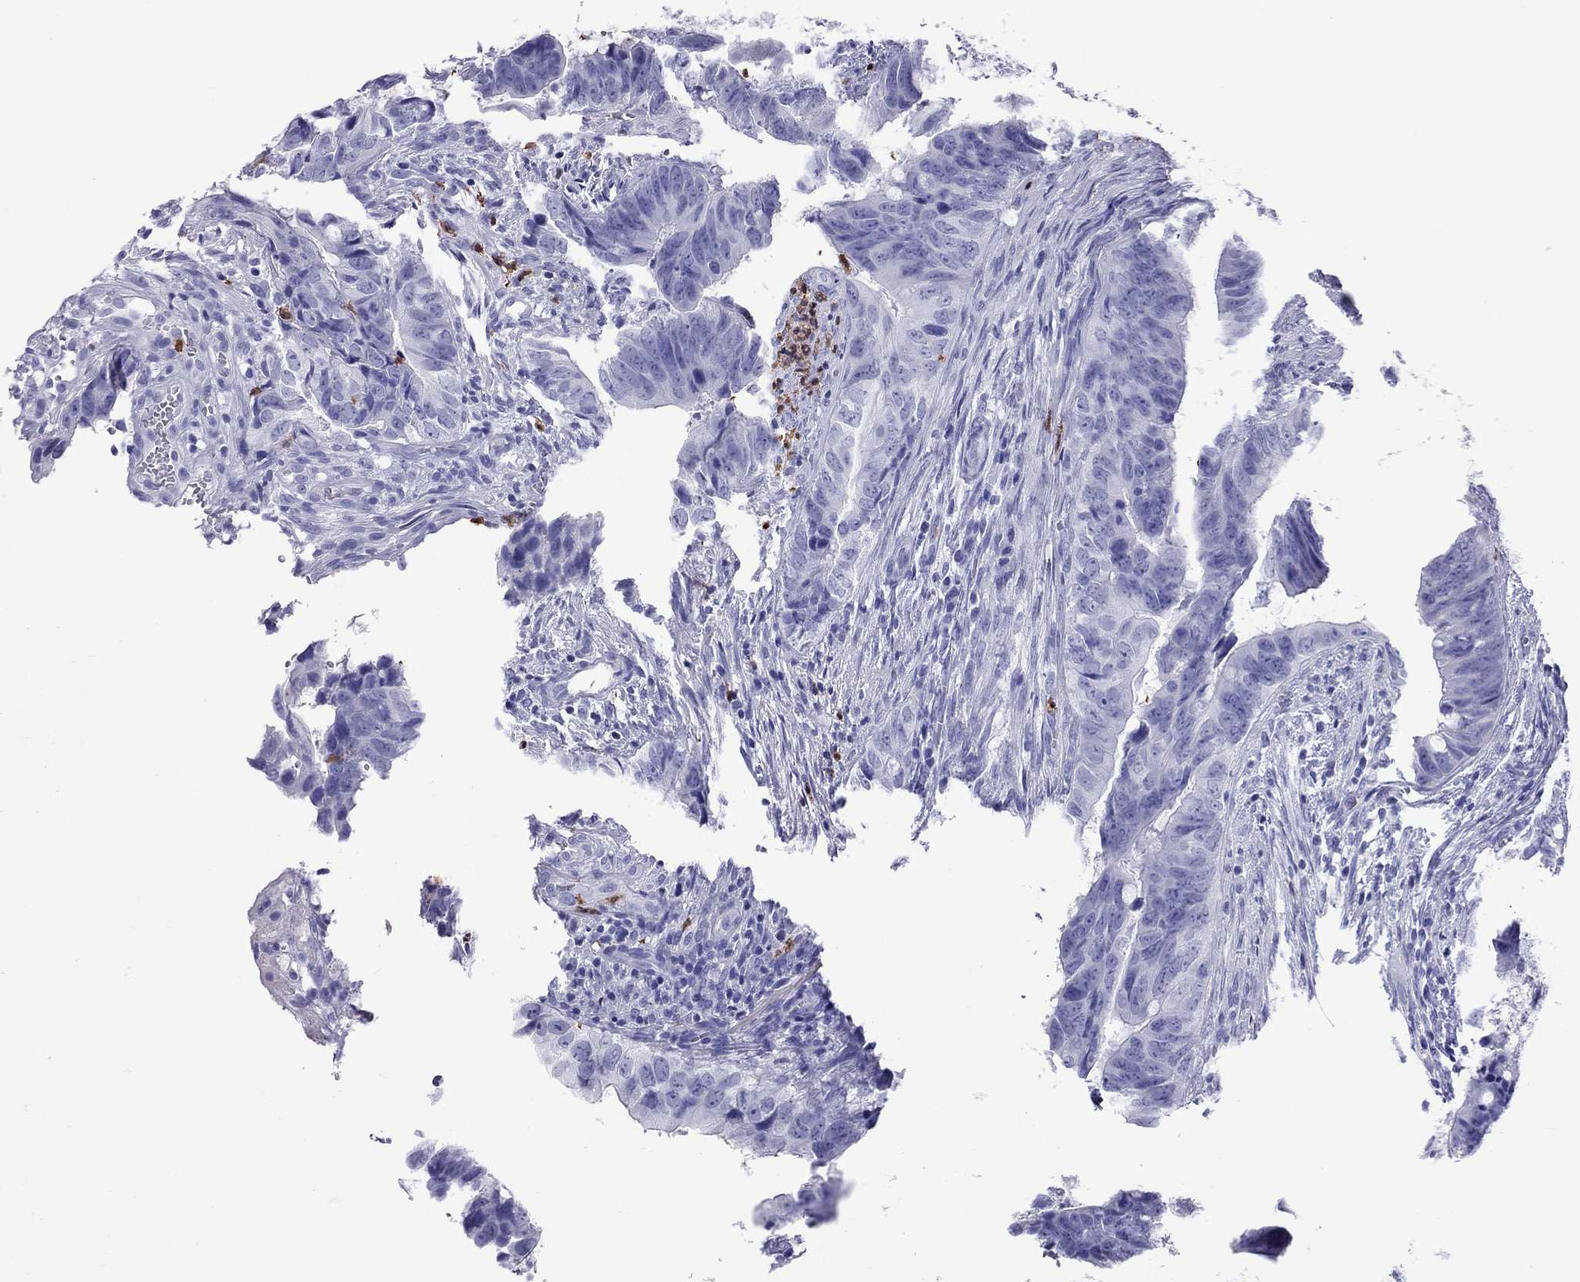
{"staining": {"intensity": "negative", "quantity": "none", "location": "none"}, "tissue": "colorectal cancer", "cell_type": "Tumor cells", "image_type": "cancer", "snomed": [{"axis": "morphology", "description": "Adenocarcinoma, NOS"}, {"axis": "topography", "description": "Colon"}], "caption": "High power microscopy micrograph of an IHC histopathology image of colorectal cancer, revealing no significant expression in tumor cells.", "gene": "SLAMF1", "patient": {"sex": "female", "age": 82}}